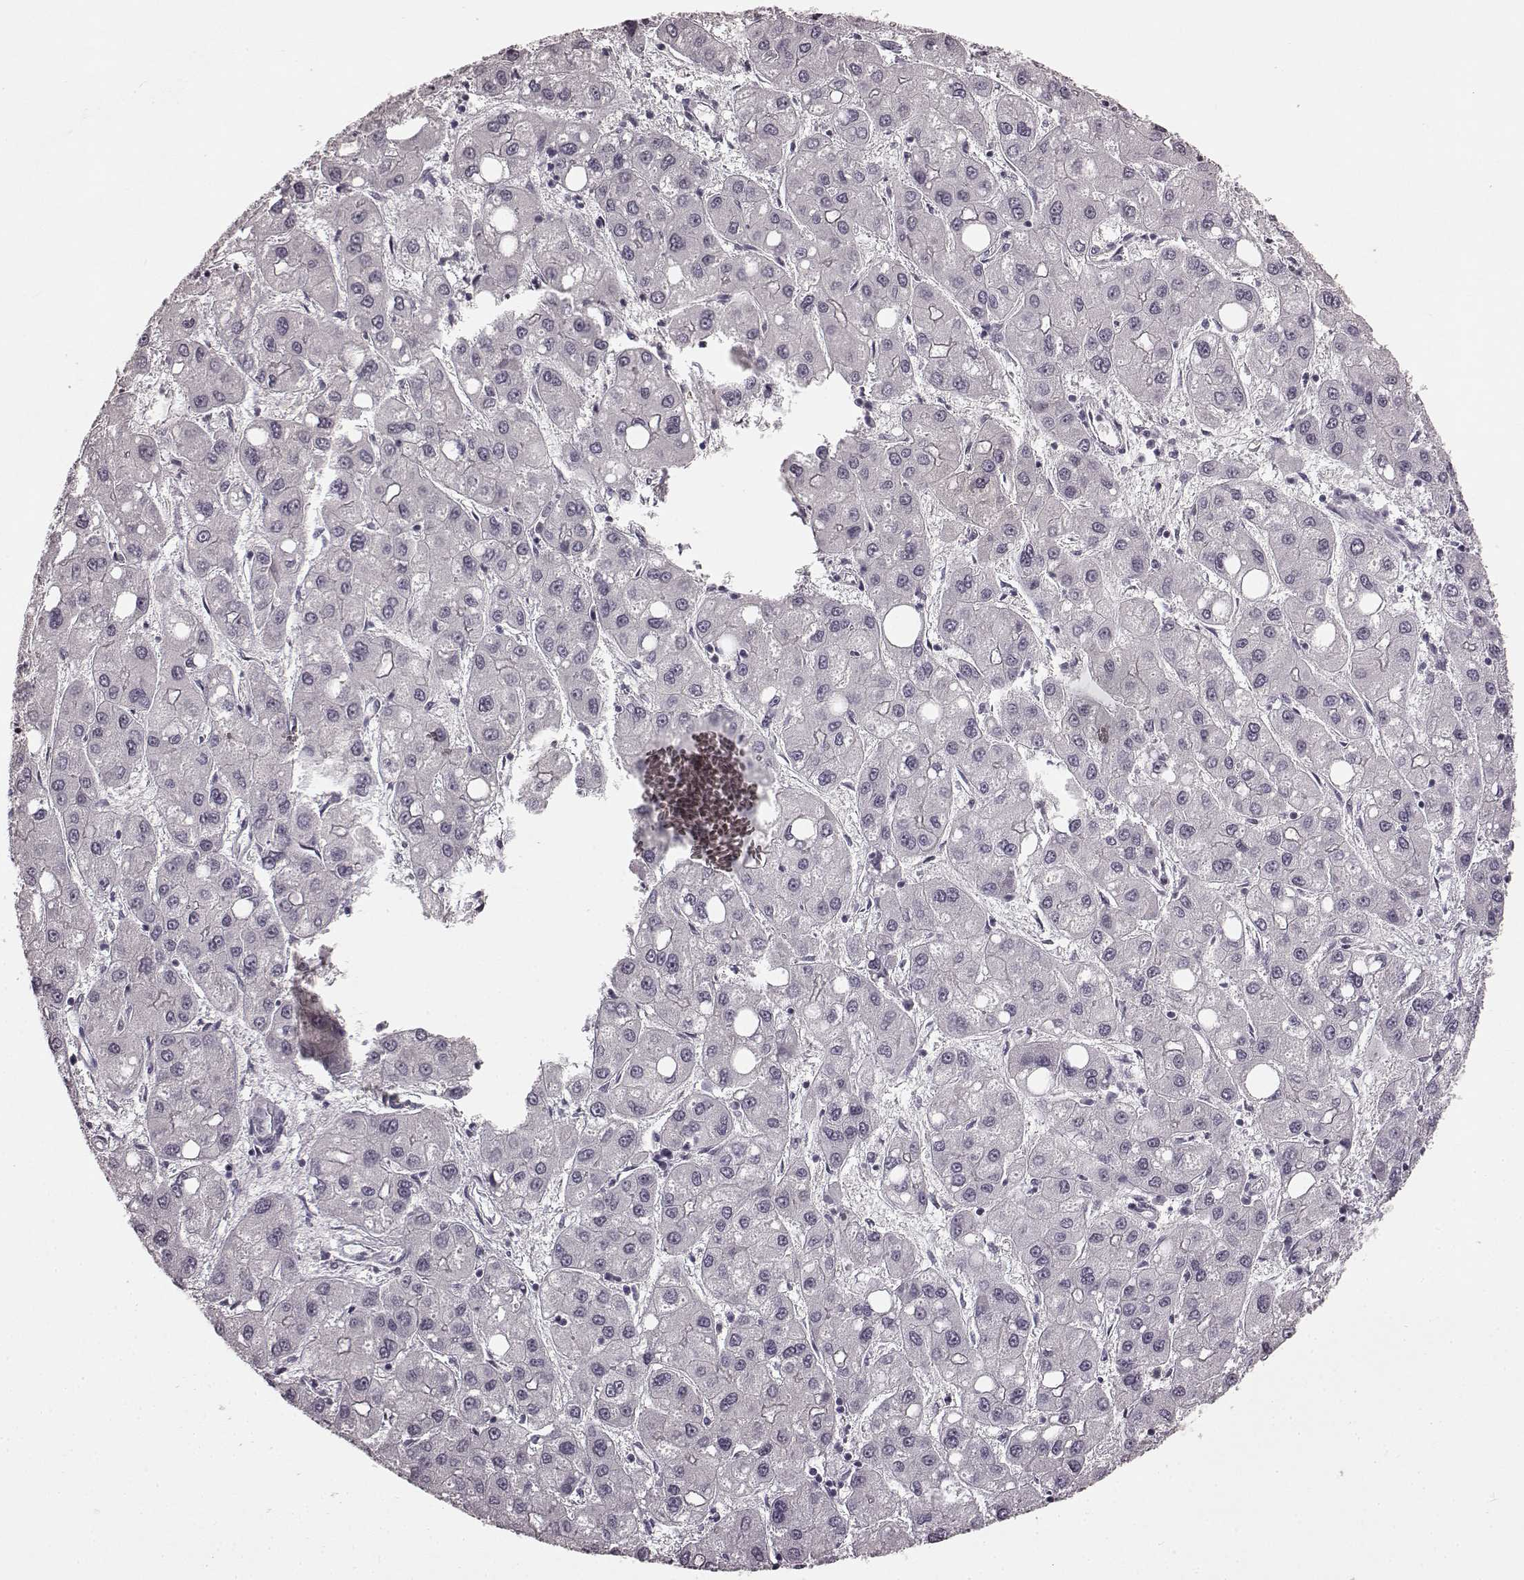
{"staining": {"intensity": "negative", "quantity": "none", "location": "none"}, "tissue": "liver cancer", "cell_type": "Tumor cells", "image_type": "cancer", "snomed": [{"axis": "morphology", "description": "Carcinoma, Hepatocellular, NOS"}, {"axis": "topography", "description": "Liver"}], "caption": "Tumor cells show no significant protein staining in hepatocellular carcinoma (liver).", "gene": "RIT2", "patient": {"sex": "male", "age": 73}}